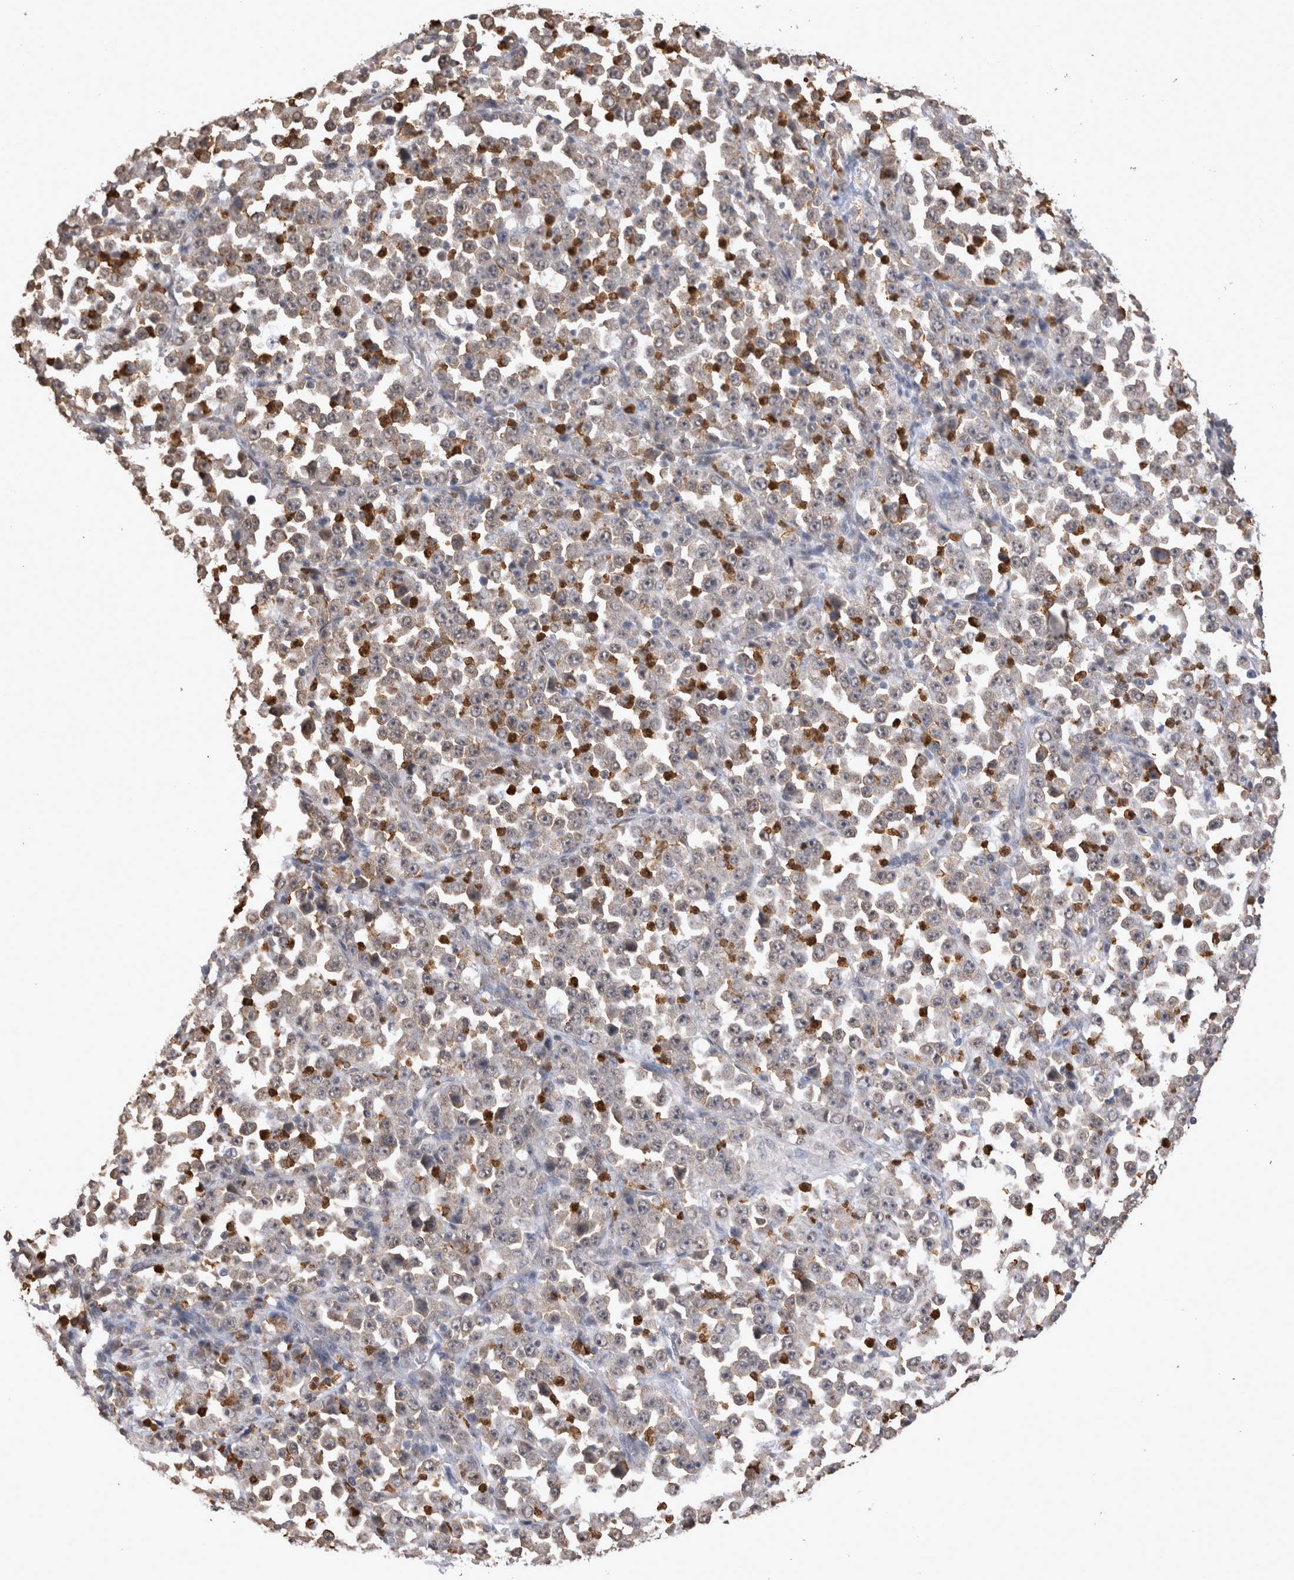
{"staining": {"intensity": "moderate", "quantity": "<25%", "location": "cytoplasmic/membranous"}, "tissue": "stomach cancer", "cell_type": "Tumor cells", "image_type": "cancer", "snomed": [{"axis": "morphology", "description": "Normal tissue, NOS"}, {"axis": "morphology", "description": "Adenocarcinoma, NOS"}, {"axis": "topography", "description": "Stomach, upper"}, {"axis": "topography", "description": "Stomach"}], "caption": "Immunohistochemistry histopathology image of neoplastic tissue: human adenocarcinoma (stomach) stained using immunohistochemistry (IHC) demonstrates low levels of moderate protein expression localized specifically in the cytoplasmic/membranous of tumor cells, appearing as a cytoplasmic/membranous brown color.", "gene": "PAK4", "patient": {"sex": "male", "age": 59}}